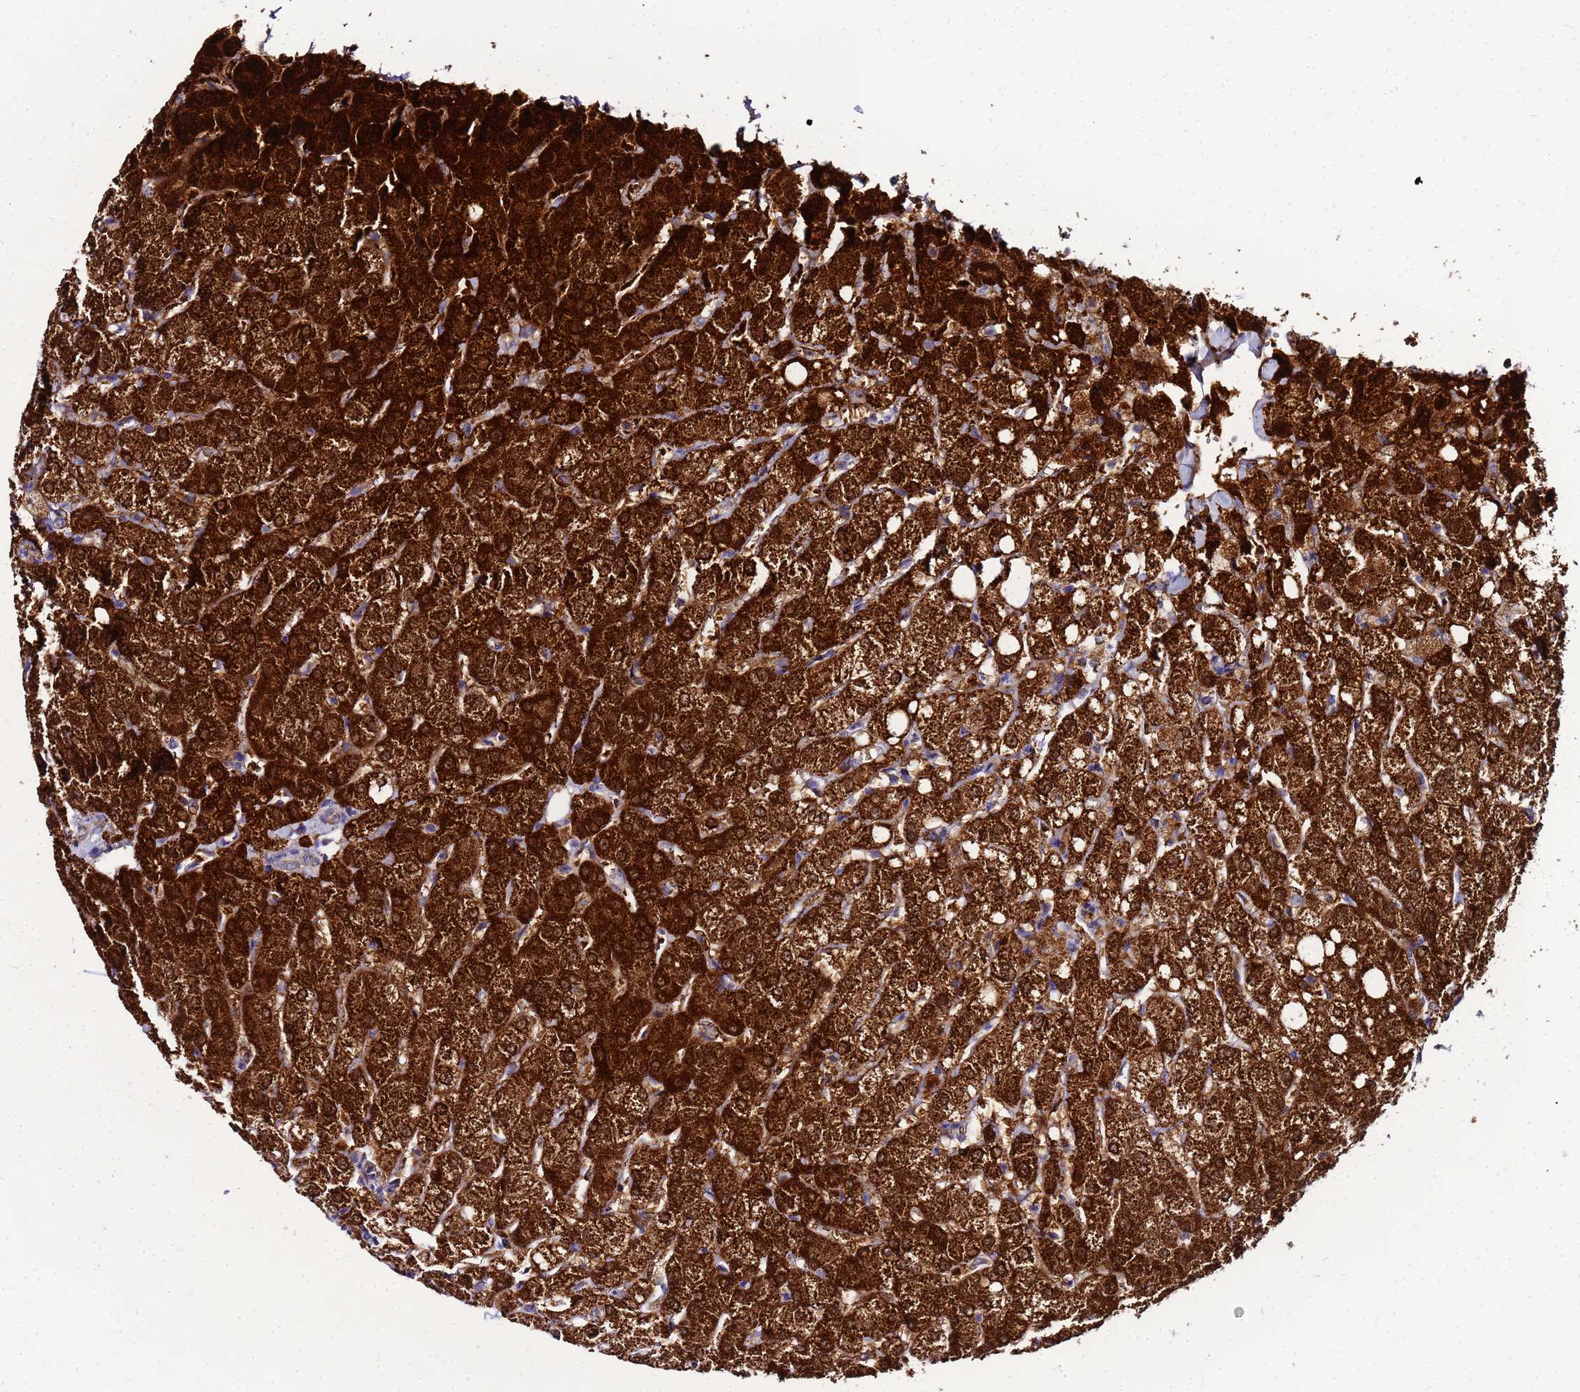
{"staining": {"intensity": "negative", "quantity": "none", "location": "none"}, "tissue": "liver", "cell_type": "Cholangiocytes", "image_type": "normal", "snomed": [{"axis": "morphology", "description": "Normal tissue, NOS"}, {"axis": "topography", "description": "Liver"}], "caption": "Histopathology image shows no significant protein staining in cholangiocytes of normal liver.", "gene": "FAHD2A", "patient": {"sex": "female", "age": 54}}